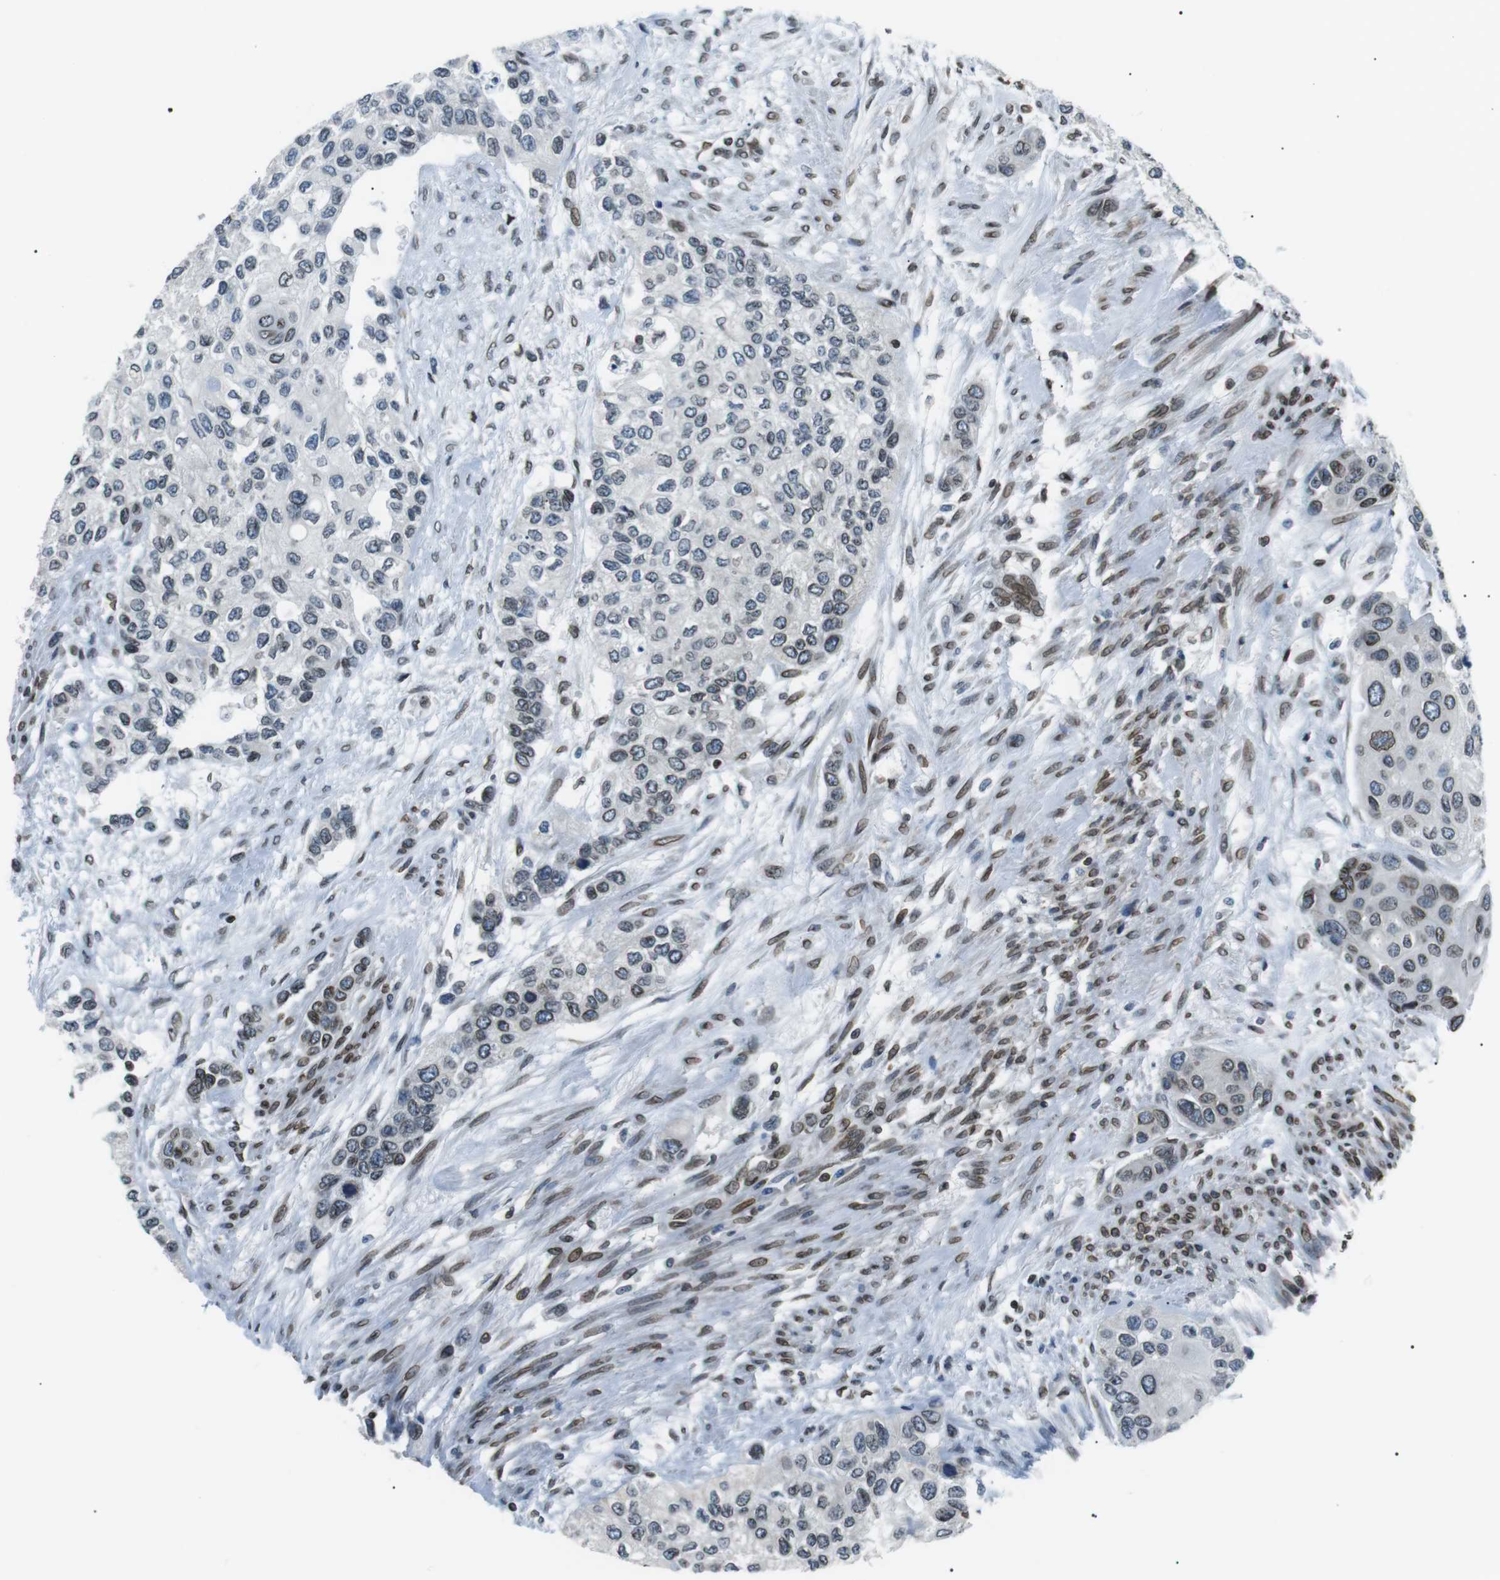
{"staining": {"intensity": "weak", "quantity": "<25%", "location": "cytoplasmic/membranous,nuclear"}, "tissue": "urothelial cancer", "cell_type": "Tumor cells", "image_type": "cancer", "snomed": [{"axis": "morphology", "description": "Urothelial carcinoma, High grade"}, {"axis": "topography", "description": "Urinary bladder"}], "caption": "Immunohistochemical staining of human urothelial carcinoma (high-grade) reveals no significant positivity in tumor cells.", "gene": "TMX4", "patient": {"sex": "female", "age": 56}}